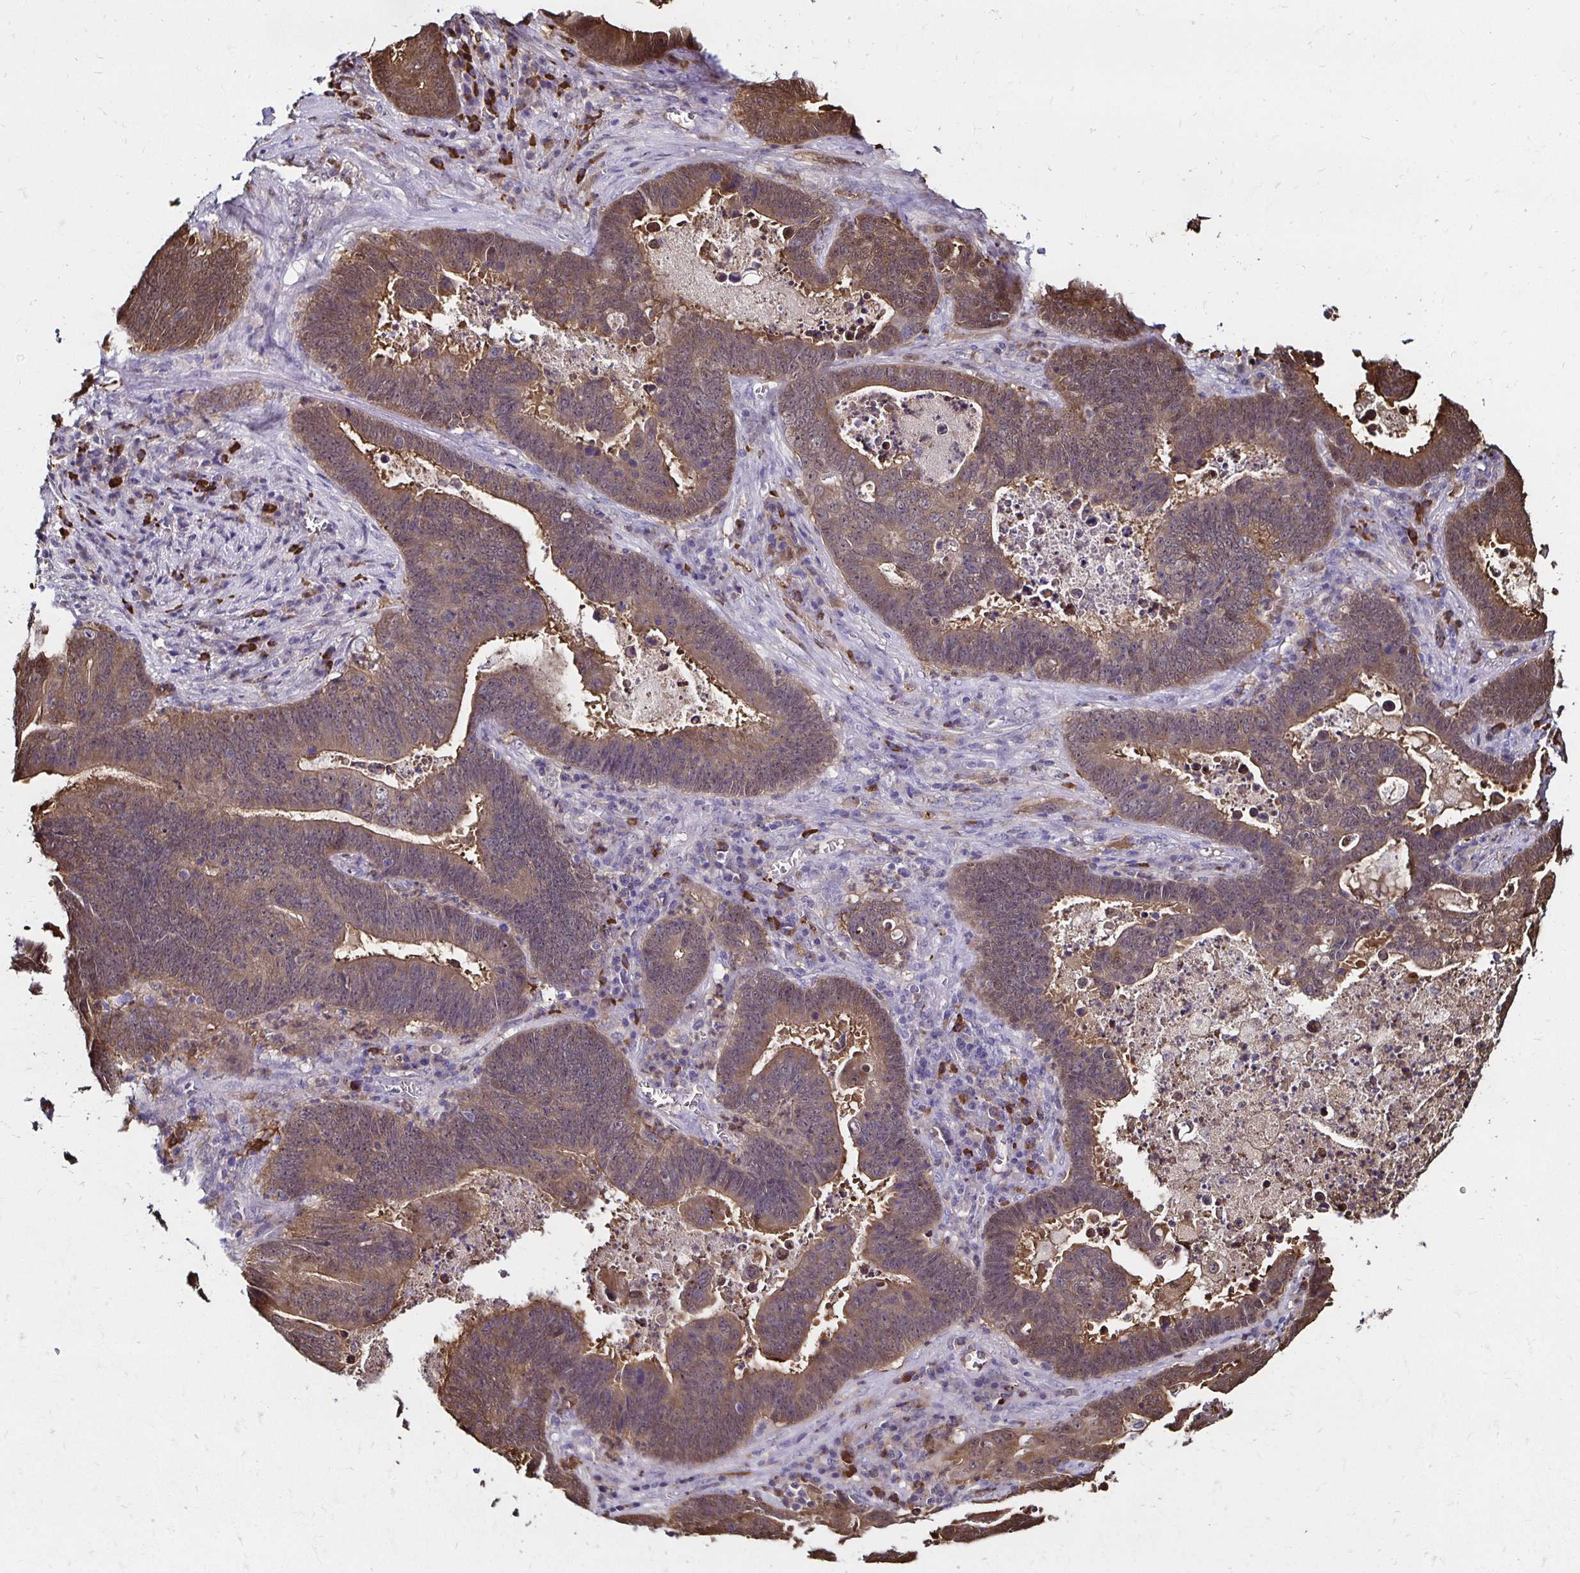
{"staining": {"intensity": "weak", "quantity": "25%-75%", "location": "cytoplasmic/membranous,nuclear"}, "tissue": "lung cancer", "cell_type": "Tumor cells", "image_type": "cancer", "snomed": [{"axis": "morphology", "description": "Aneuploidy"}, {"axis": "morphology", "description": "Adenocarcinoma, NOS"}, {"axis": "morphology", "description": "Adenocarcinoma primary or metastatic"}, {"axis": "topography", "description": "Lung"}], "caption": "Lung adenocarcinoma primary or metastatic tissue reveals weak cytoplasmic/membranous and nuclear expression in about 25%-75% of tumor cells", "gene": "TXN", "patient": {"sex": "female", "age": 75}}